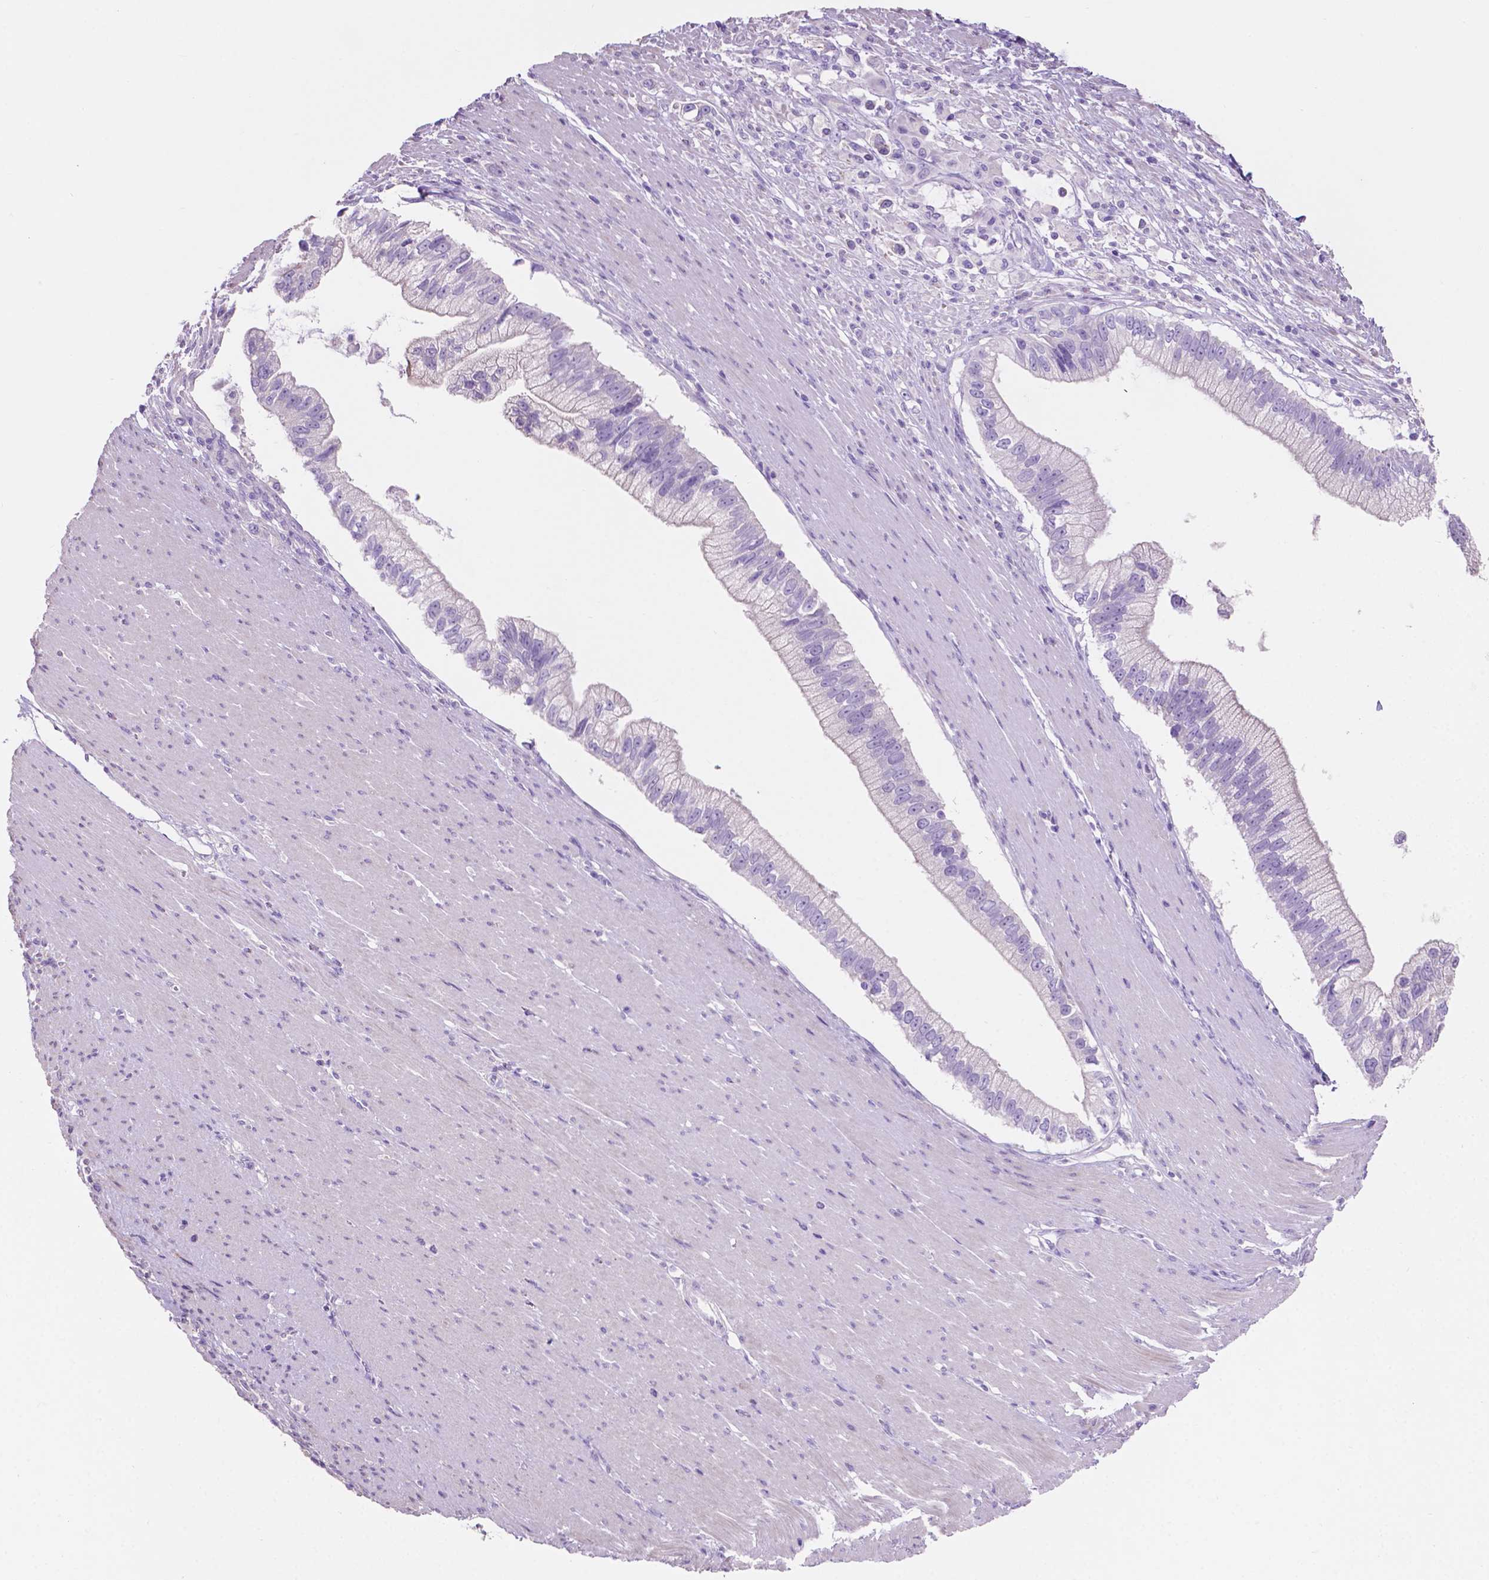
{"staining": {"intensity": "negative", "quantity": "none", "location": "none"}, "tissue": "pancreatic cancer", "cell_type": "Tumor cells", "image_type": "cancer", "snomed": [{"axis": "morphology", "description": "Adenocarcinoma, NOS"}, {"axis": "topography", "description": "Pancreas"}], "caption": "This is a photomicrograph of immunohistochemistry (IHC) staining of adenocarcinoma (pancreatic), which shows no positivity in tumor cells. (DAB immunohistochemistry with hematoxylin counter stain).", "gene": "CLDN17", "patient": {"sex": "male", "age": 70}}